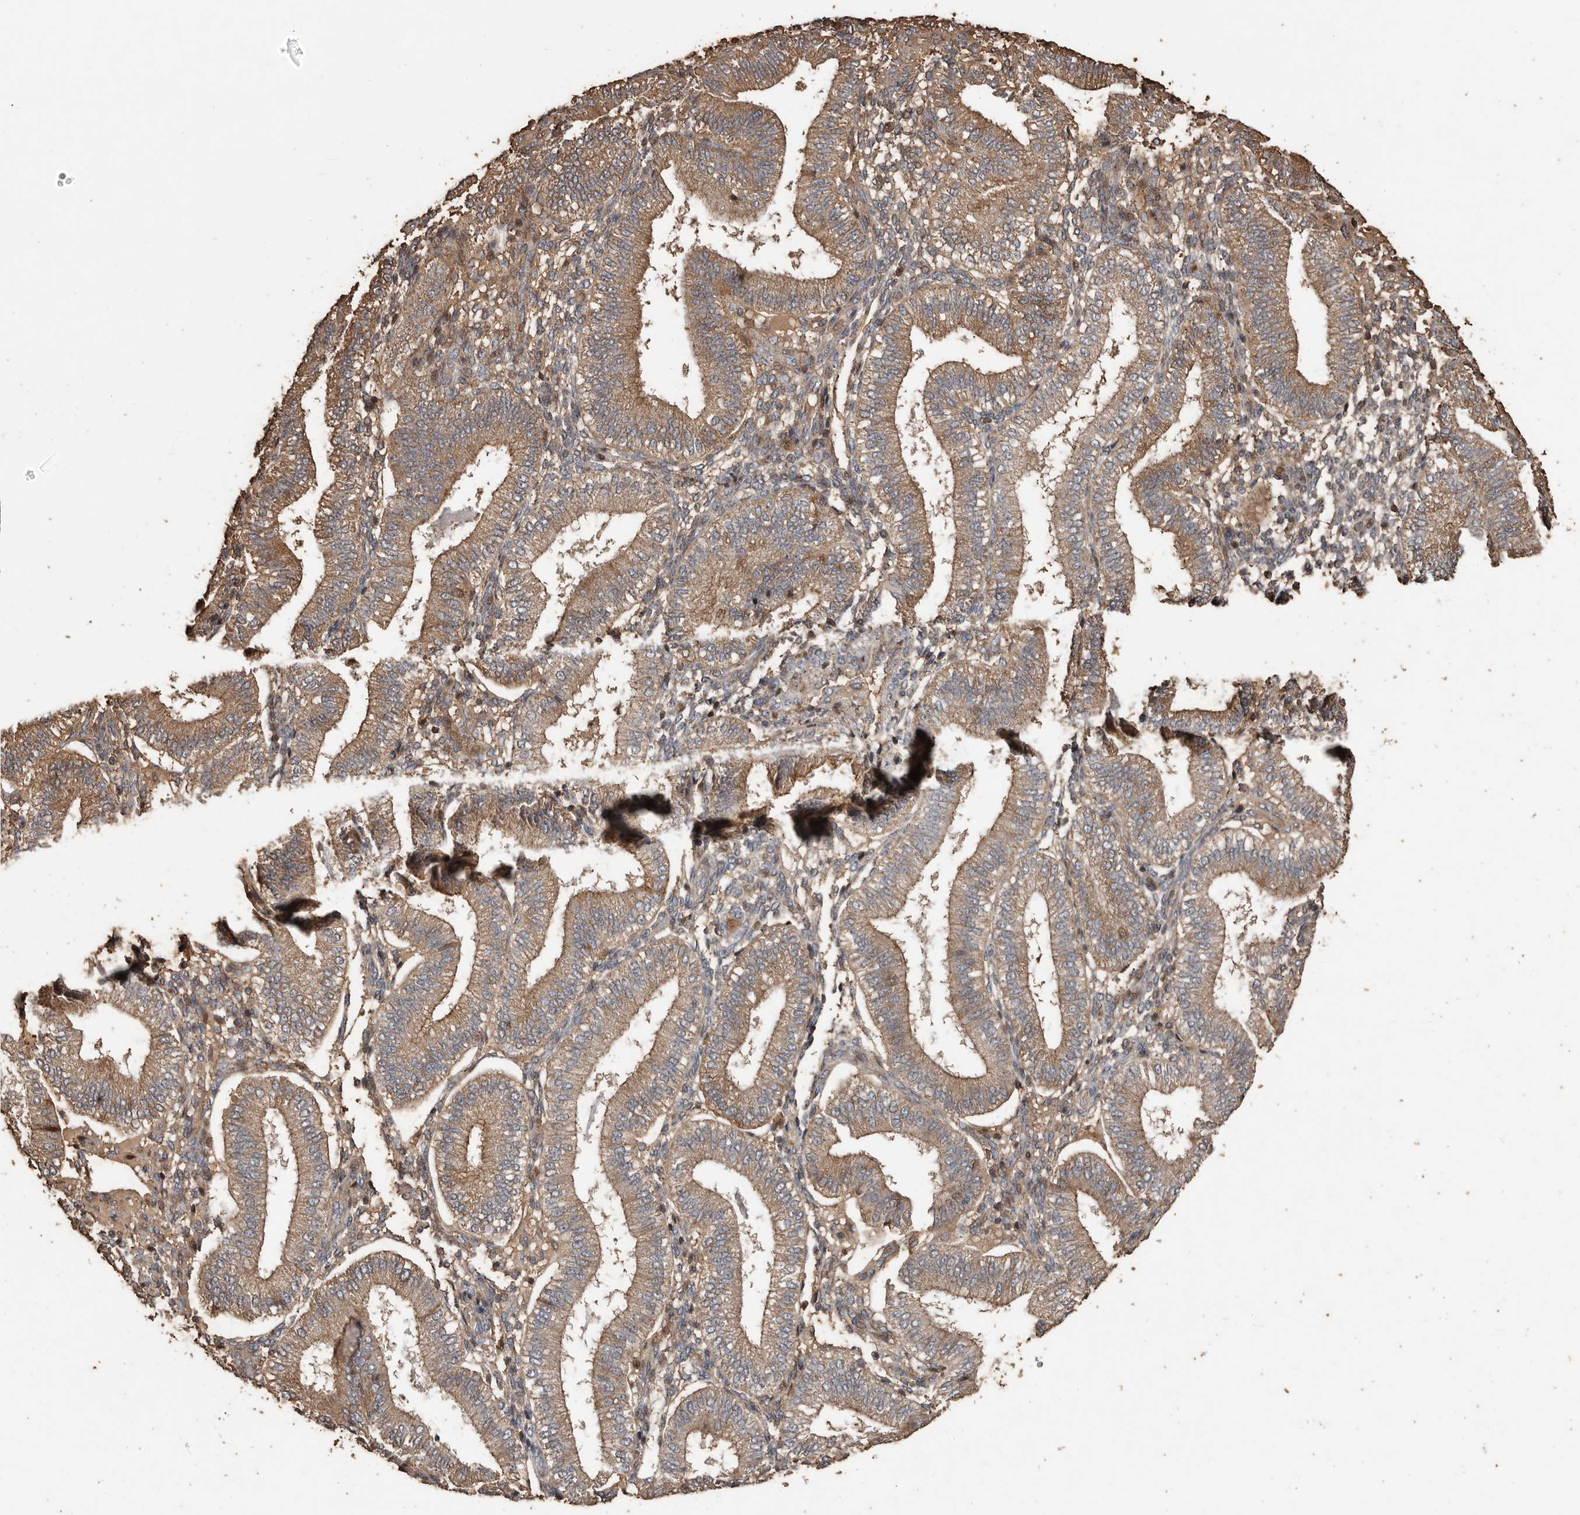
{"staining": {"intensity": "weak", "quantity": "25%-75%", "location": "cytoplasmic/membranous"}, "tissue": "endometrium", "cell_type": "Cells in endometrial stroma", "image_type": "normal", "snomed": [{"axis": "morphology", "description": "Normal tissue, NOS"}, {"axis": "topography", "description": "Endometrium"}], "caption": "Endometrium stained for a protein (brown) exhibits weak cytoplasmic/membranous positive expression in approximately 25%-75% of cells in endometrial stroma.", "gene": "RANBP17", "patient": {"sex": "female", "age": 39}}